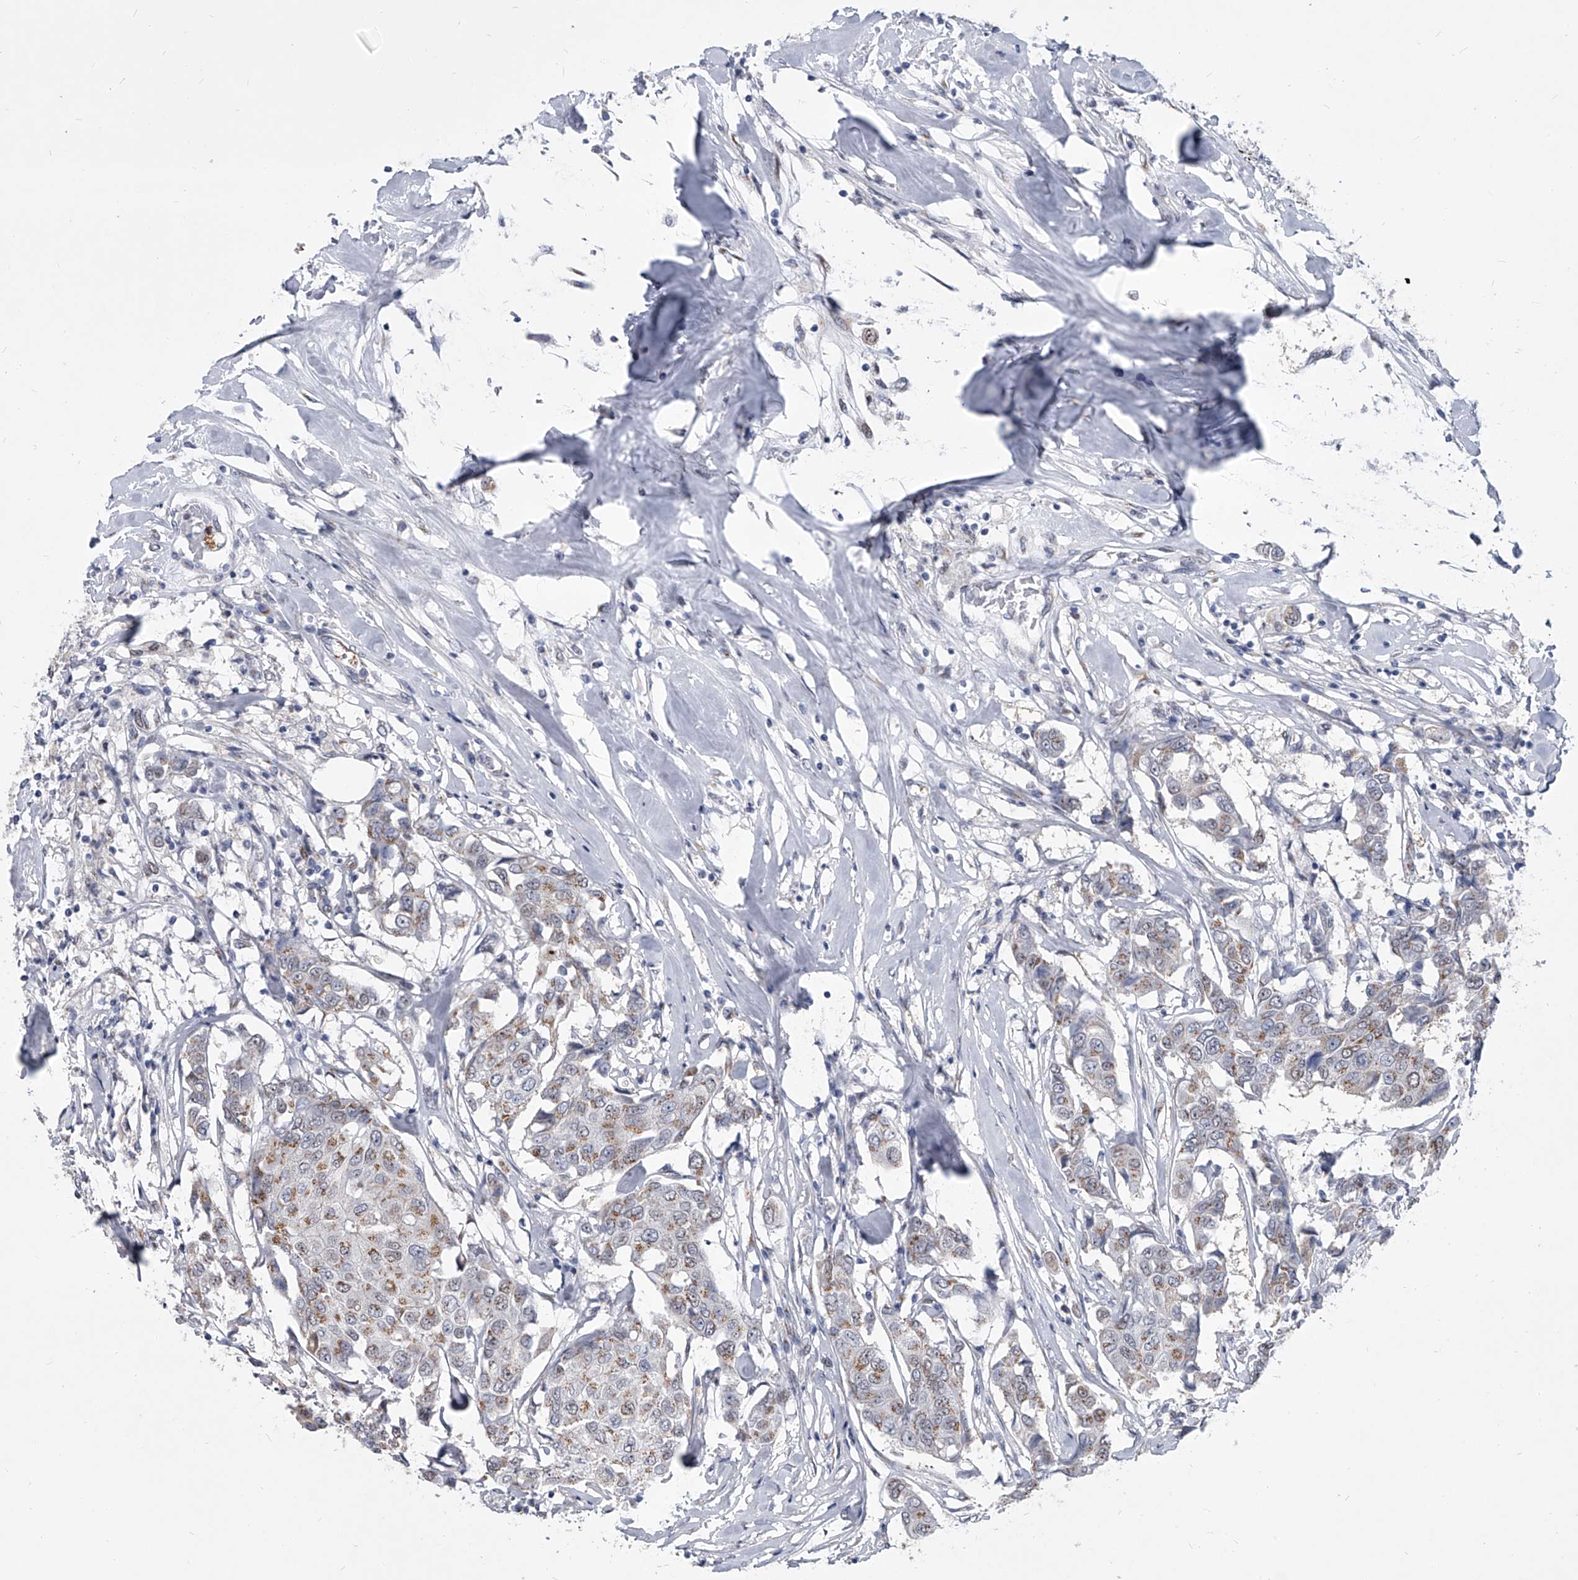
{"staining": {"intensity": "moderate", "quantity": "25%-75%", "location": "cytoplasmic/membranous"}, "tissue": "breast cancer", "cell_type": "Tumor cells", "image_type": "cancer", "snomed": [{"axis": "morphology", "description": "Duct carcinoma"}, {"axis": "topography", "description": "Breast"}], "caption": "Immunohistochemical staining of human breast infiltrating ductal carcinoma displays medium levels of moderate cytoplasmic/membranous protein positivity in about 25%-75% of tumor cells.", "gene": "EVA1C", "patient": {"sex": "female", "age": 80}}